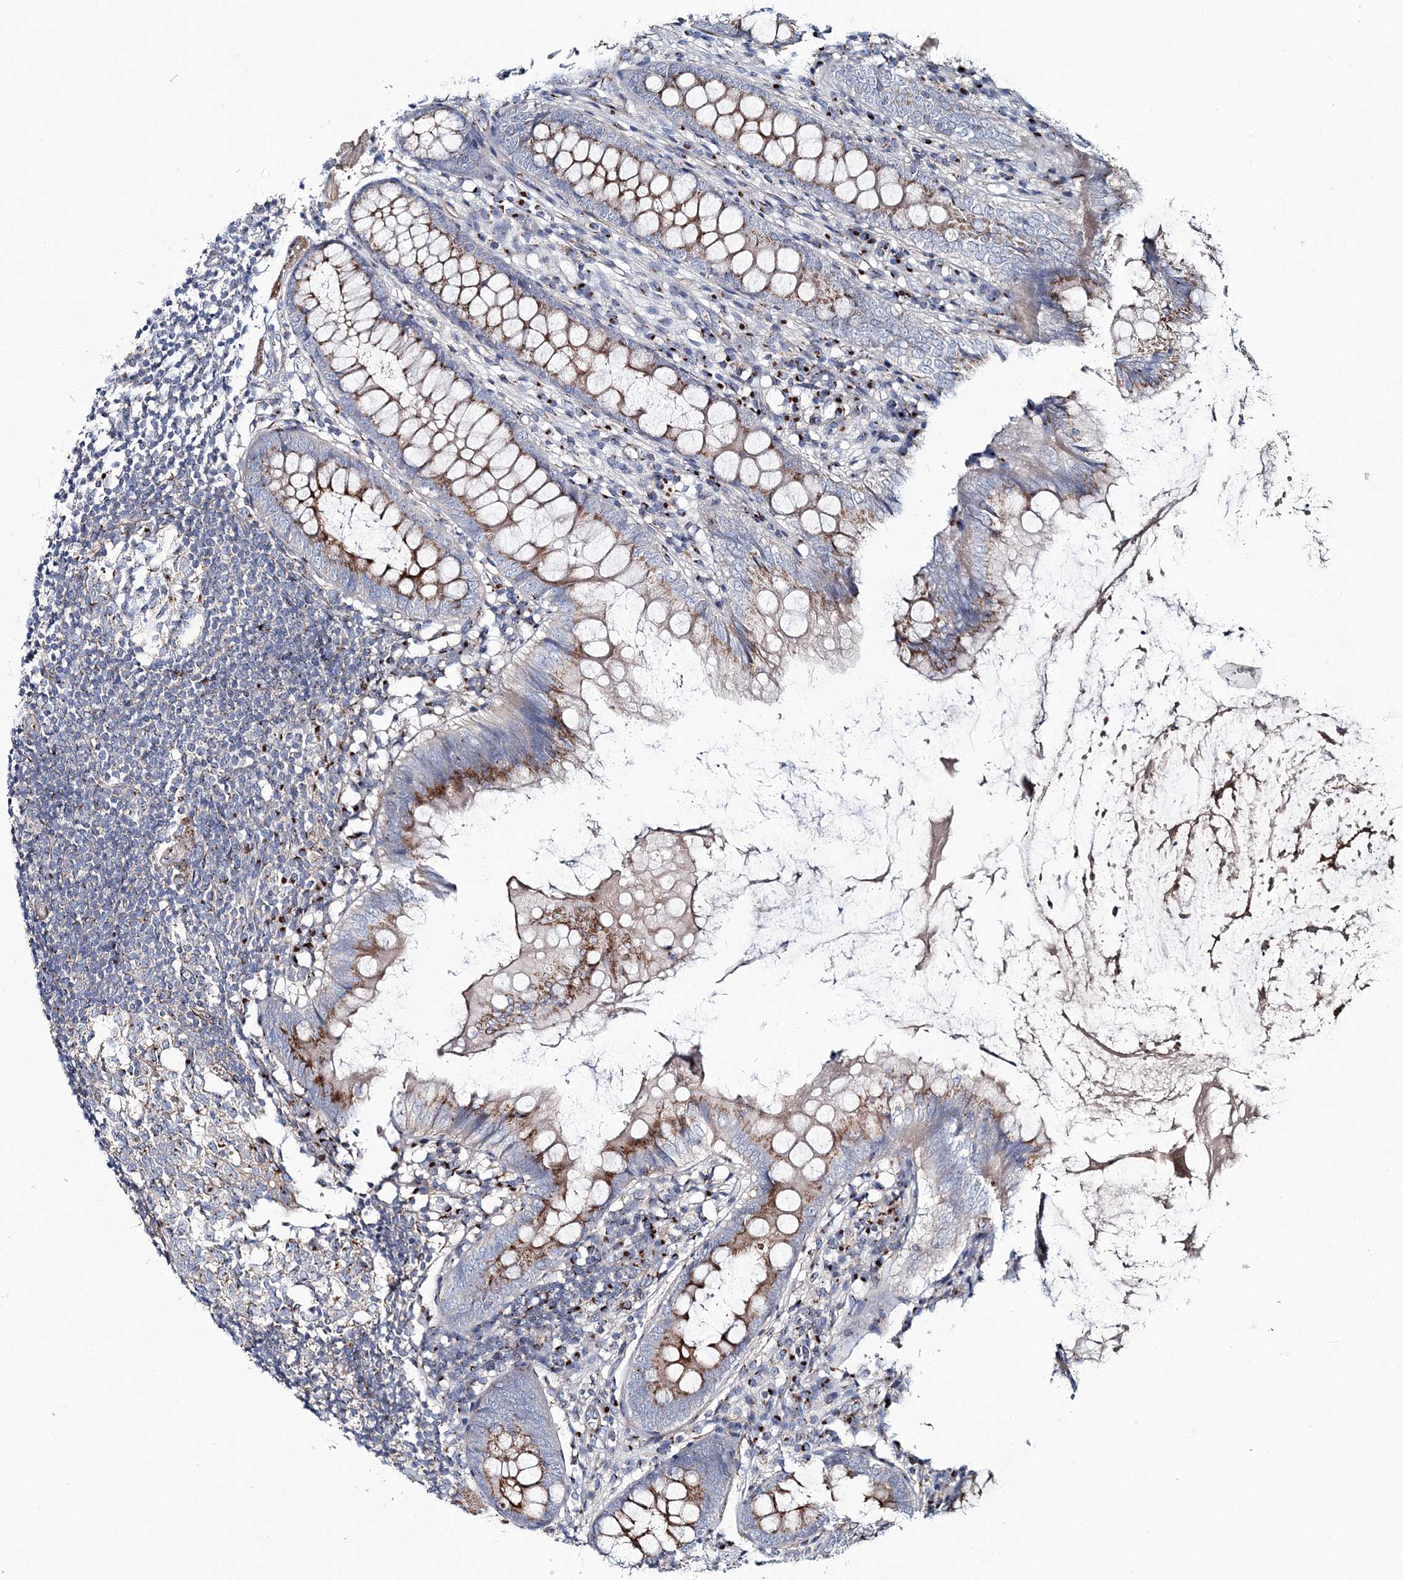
{"staining": {"intensity": "moderate", "quantity": ">75%", "location": "cytoplasmic/membranous"}, "tissue": "appendix", "cell_type": "Glandular cells", "image_type": "normal", "snomed": [{"axis": "morphology", "description": "Normal tissue, NOS"}, {"axis": "topography", "description": "Appendix"}], "caption": "Glandular cells exhibit medium levels of moderate cytoplasmic/membranous staining in about >75% of cells in unremarkable appendix.", "gene": "MAN1A2", "patient": {"sex": "female", "age": 77}}